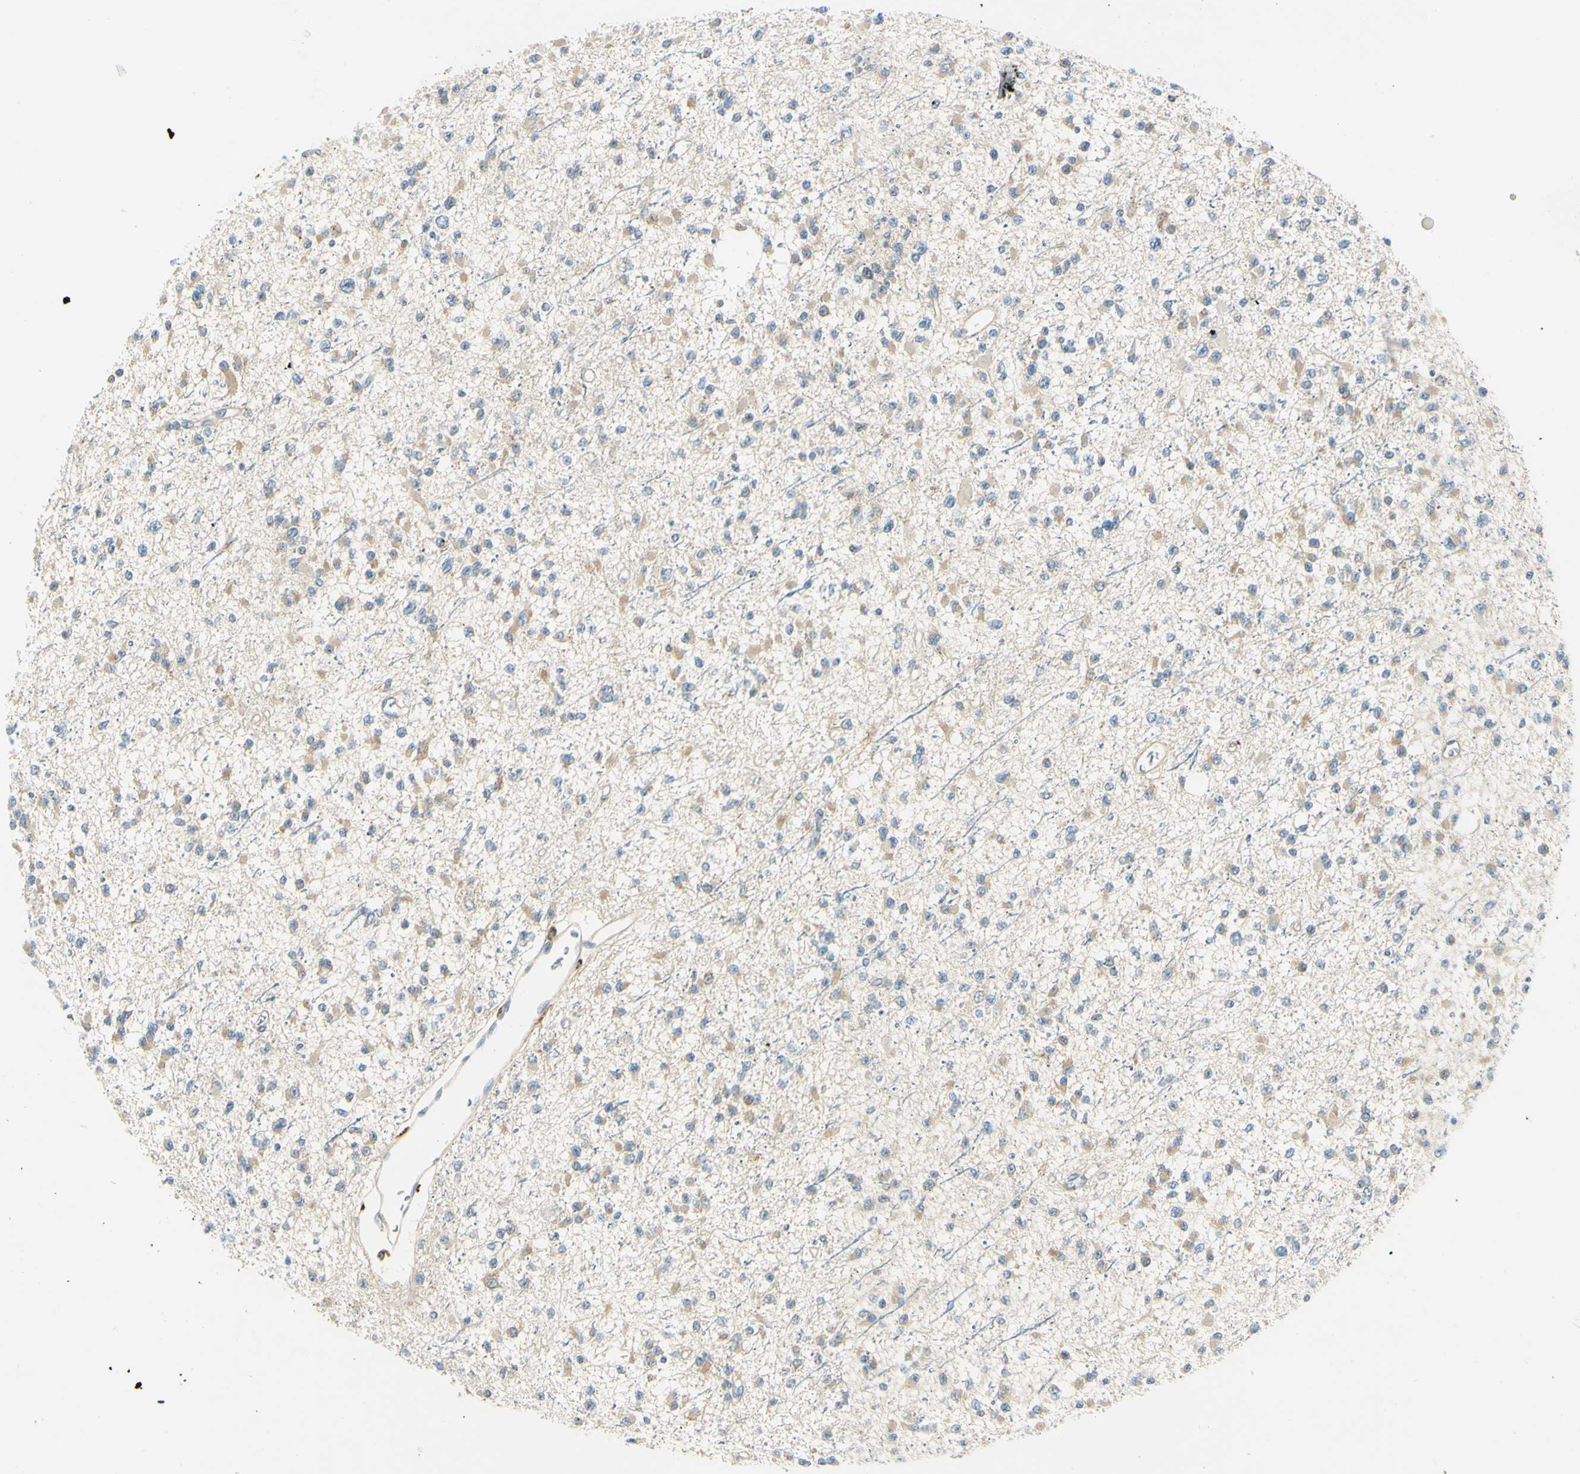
{"staining": {"intensity": "weak", "quantity": "25%-75%", "location": "cytoplasmic/membranous"}, "tissue": "glioma", "cell_type": "Tumor cells", "image_type": "cancer", "snomed": [{"axis": "morphology", "description": "Glioma, malignant, Low grade"}, {"axis": "topography", "description": "Brain"}], "caption": "IHC (DAB) staining of glioma reveals weak cytoplasmic/membranous protein positivity in about 25%-75% of tumor cells.", "gene": "LAMA3", "patient": {"sex": "female", "age": 22}}